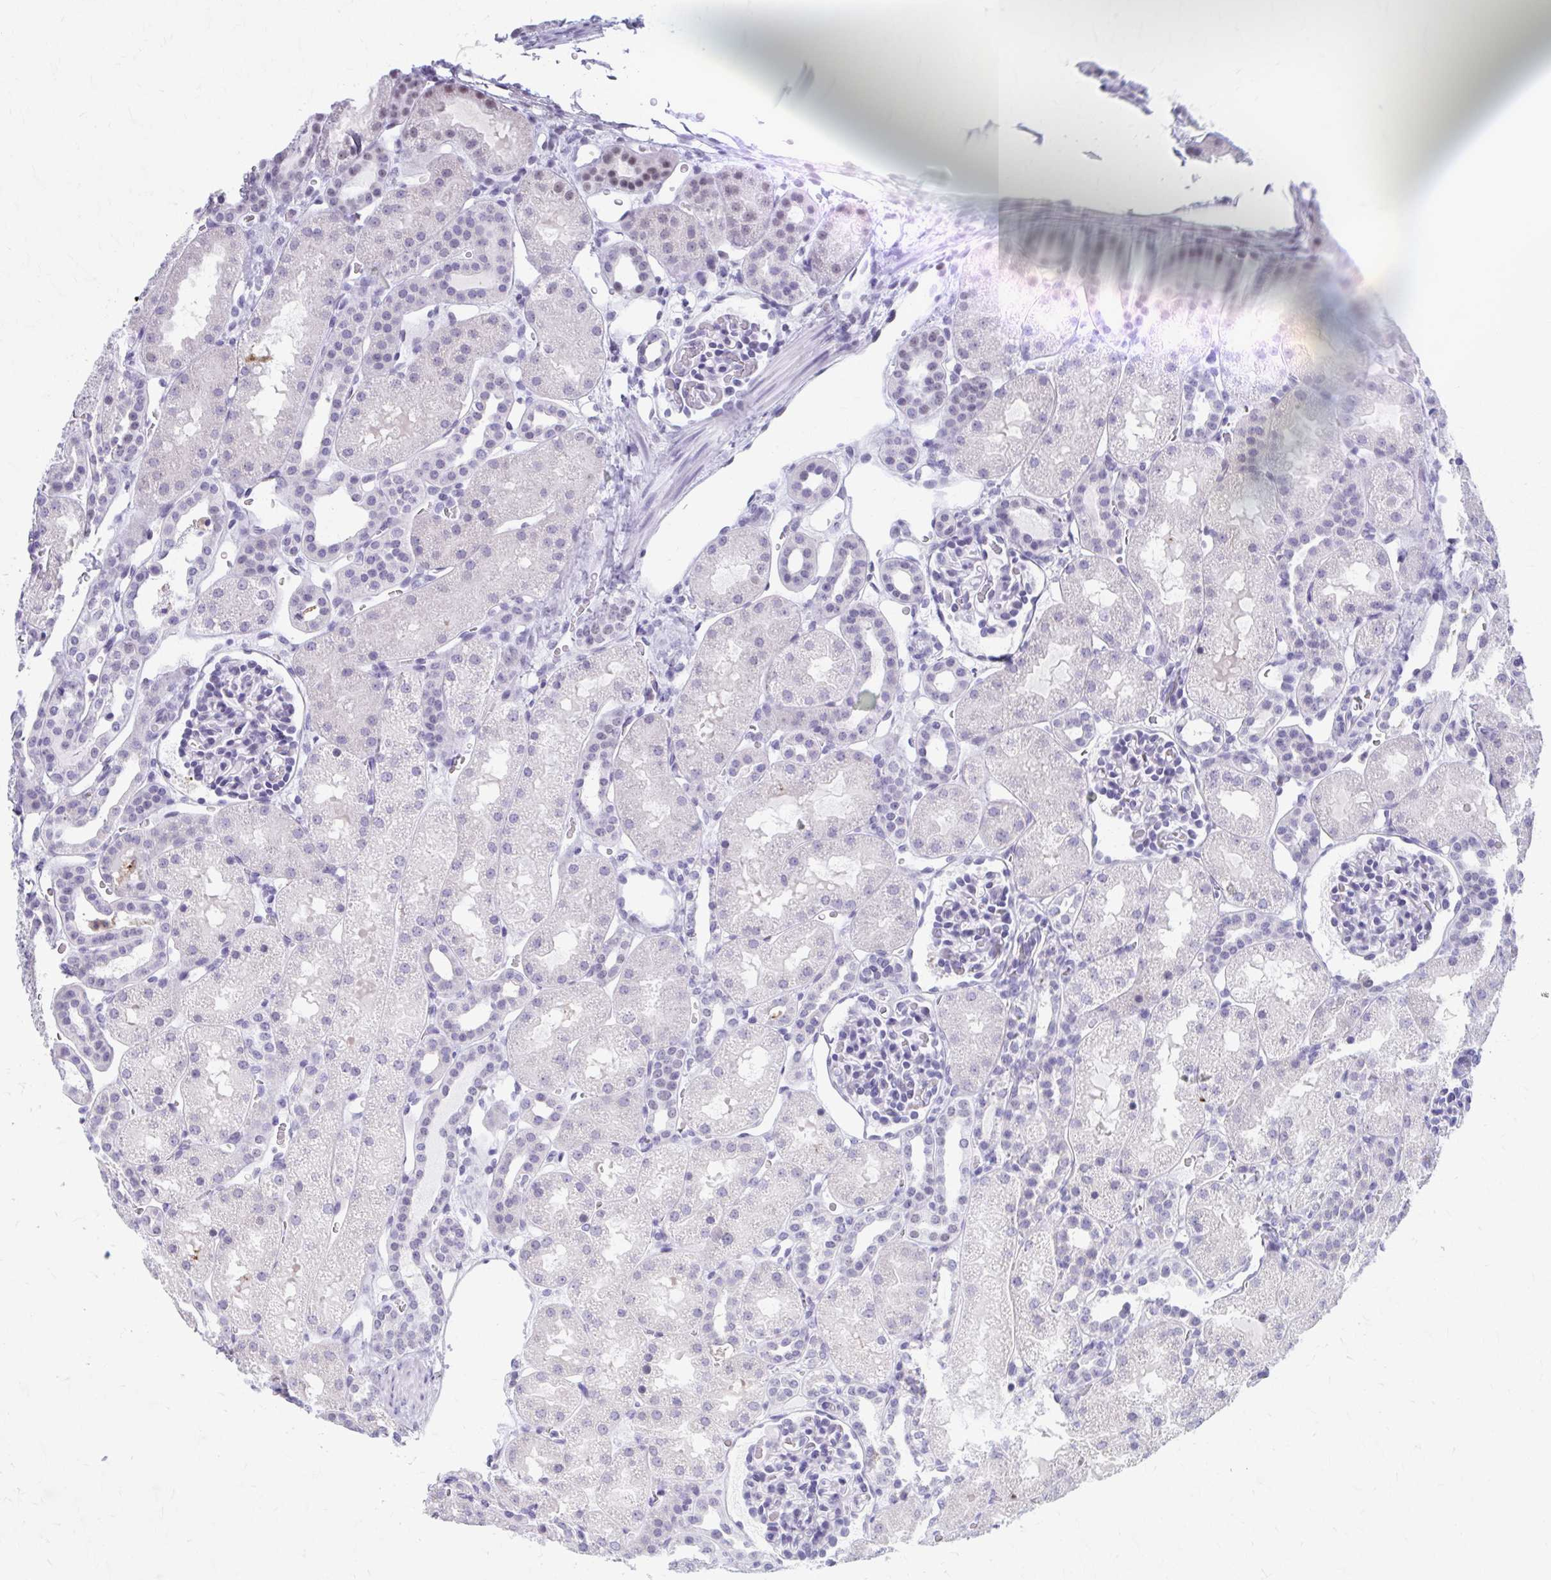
{"staining": {"intensity": "negative", "quantity": "none", "location": "none"}, "tissue": "kidney", "cell_type": "Cells in glomeruli", "image_type": "normal", "snomed": [{"axis": "morphology", "description": "Normal tissue, NOS"}, {"axis": "topography", "description": "Kidney"}], "caption": "An immunohistochemistry micrograph of benign kidney is shown. There is no staining in cells in glomeruli of kidney.", "gene": "CCDC105", "patient": {"sex": "male", "age": 2}}